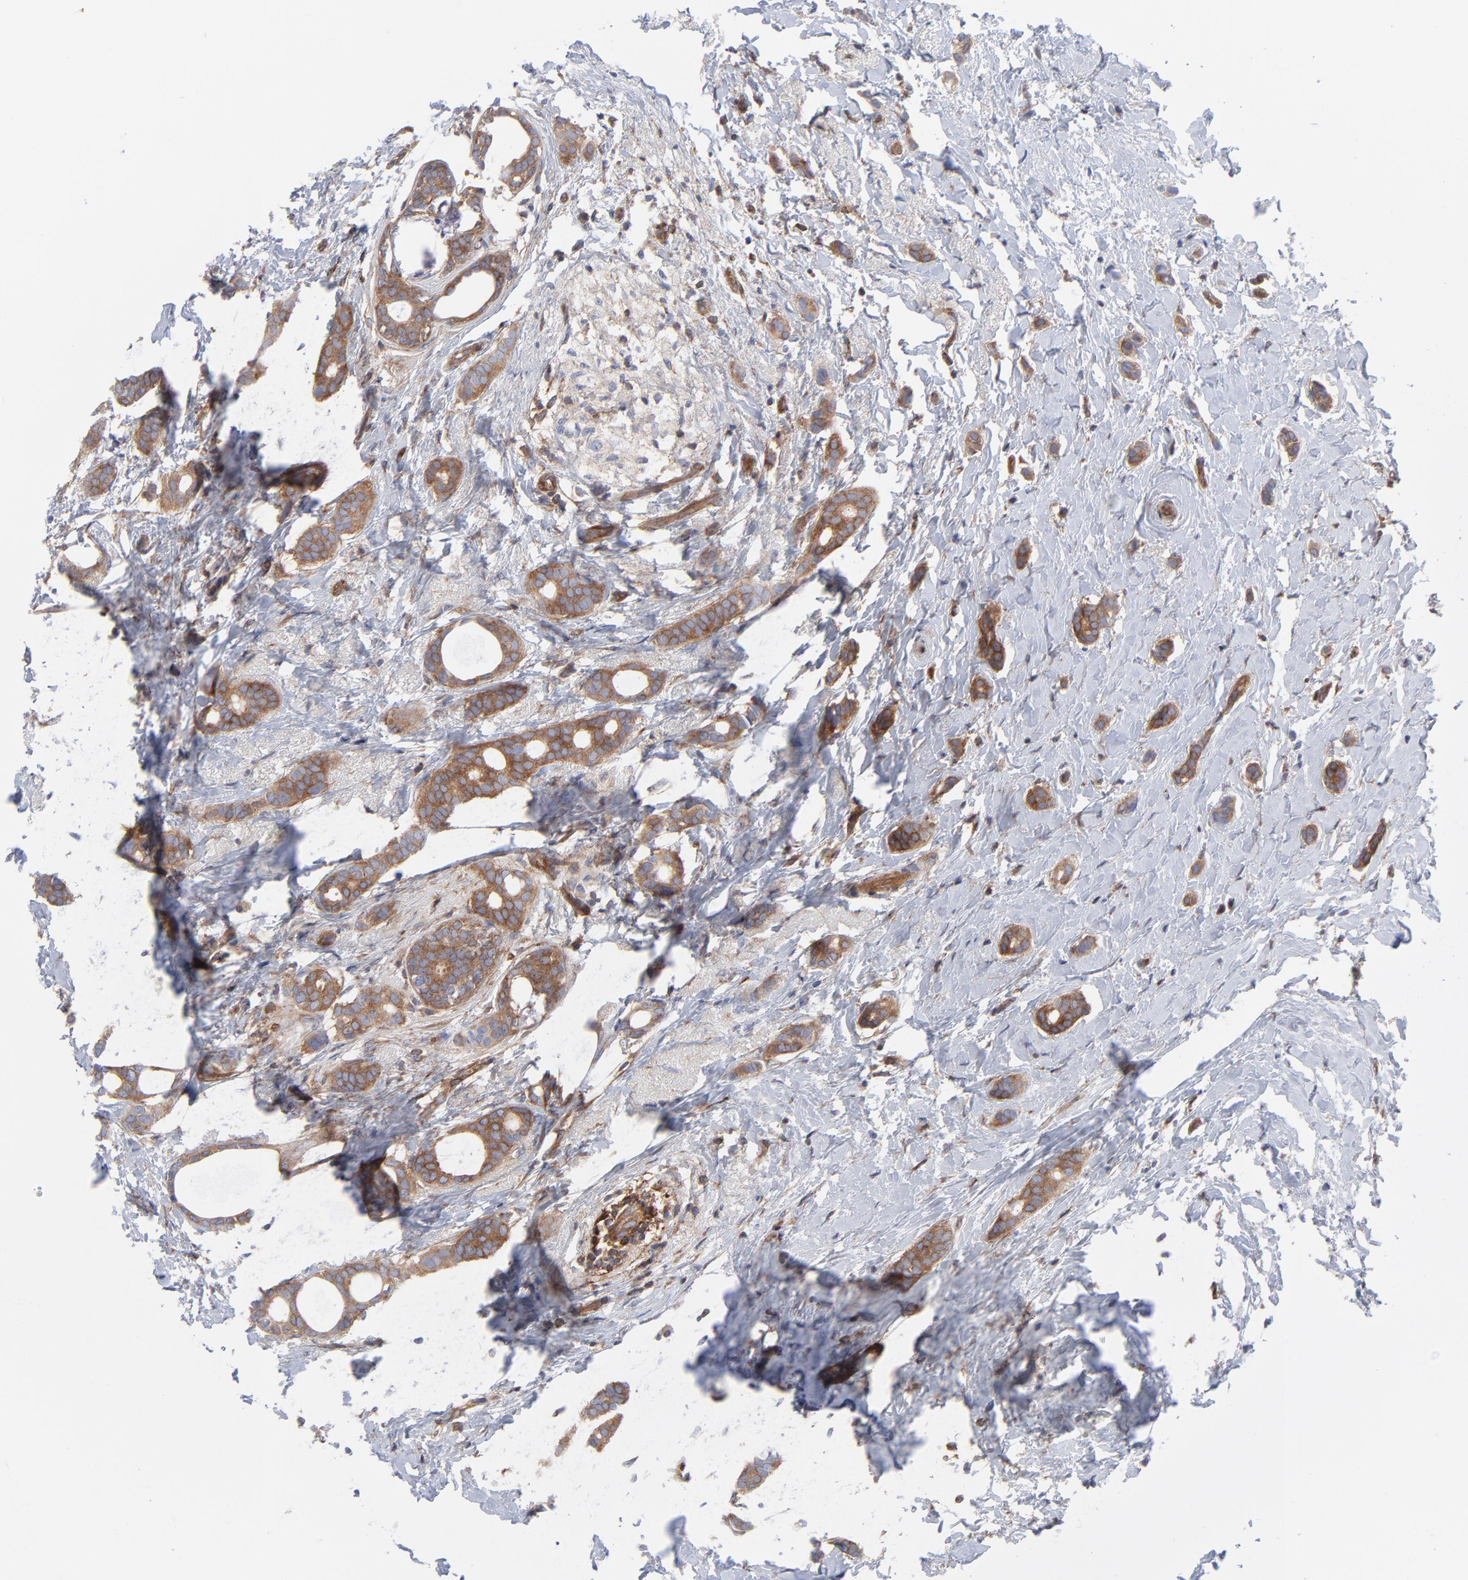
{"staining": {"intensity": "moderate", "quantity": ">75%", "location": "cytoplasmic/membranous"}, "tissue": "breast cancer", "cell_type": "Tumor cells", "image_type": "cancer", "snomed": [{"axis": "morphology", "description": "Duct carcinoma"}, {"axis": "topography", "description": "Breast"}], "caption": "A photomicrograph showing moderate cytoplasmic/membranous positivity in about >75% of tumor cells in invasive ductal carcinoma (breast), as visualized by brown immunohistochemical staining.", "gene": "NFKBIA", "patient": {"sex": "female", "age": 54}}